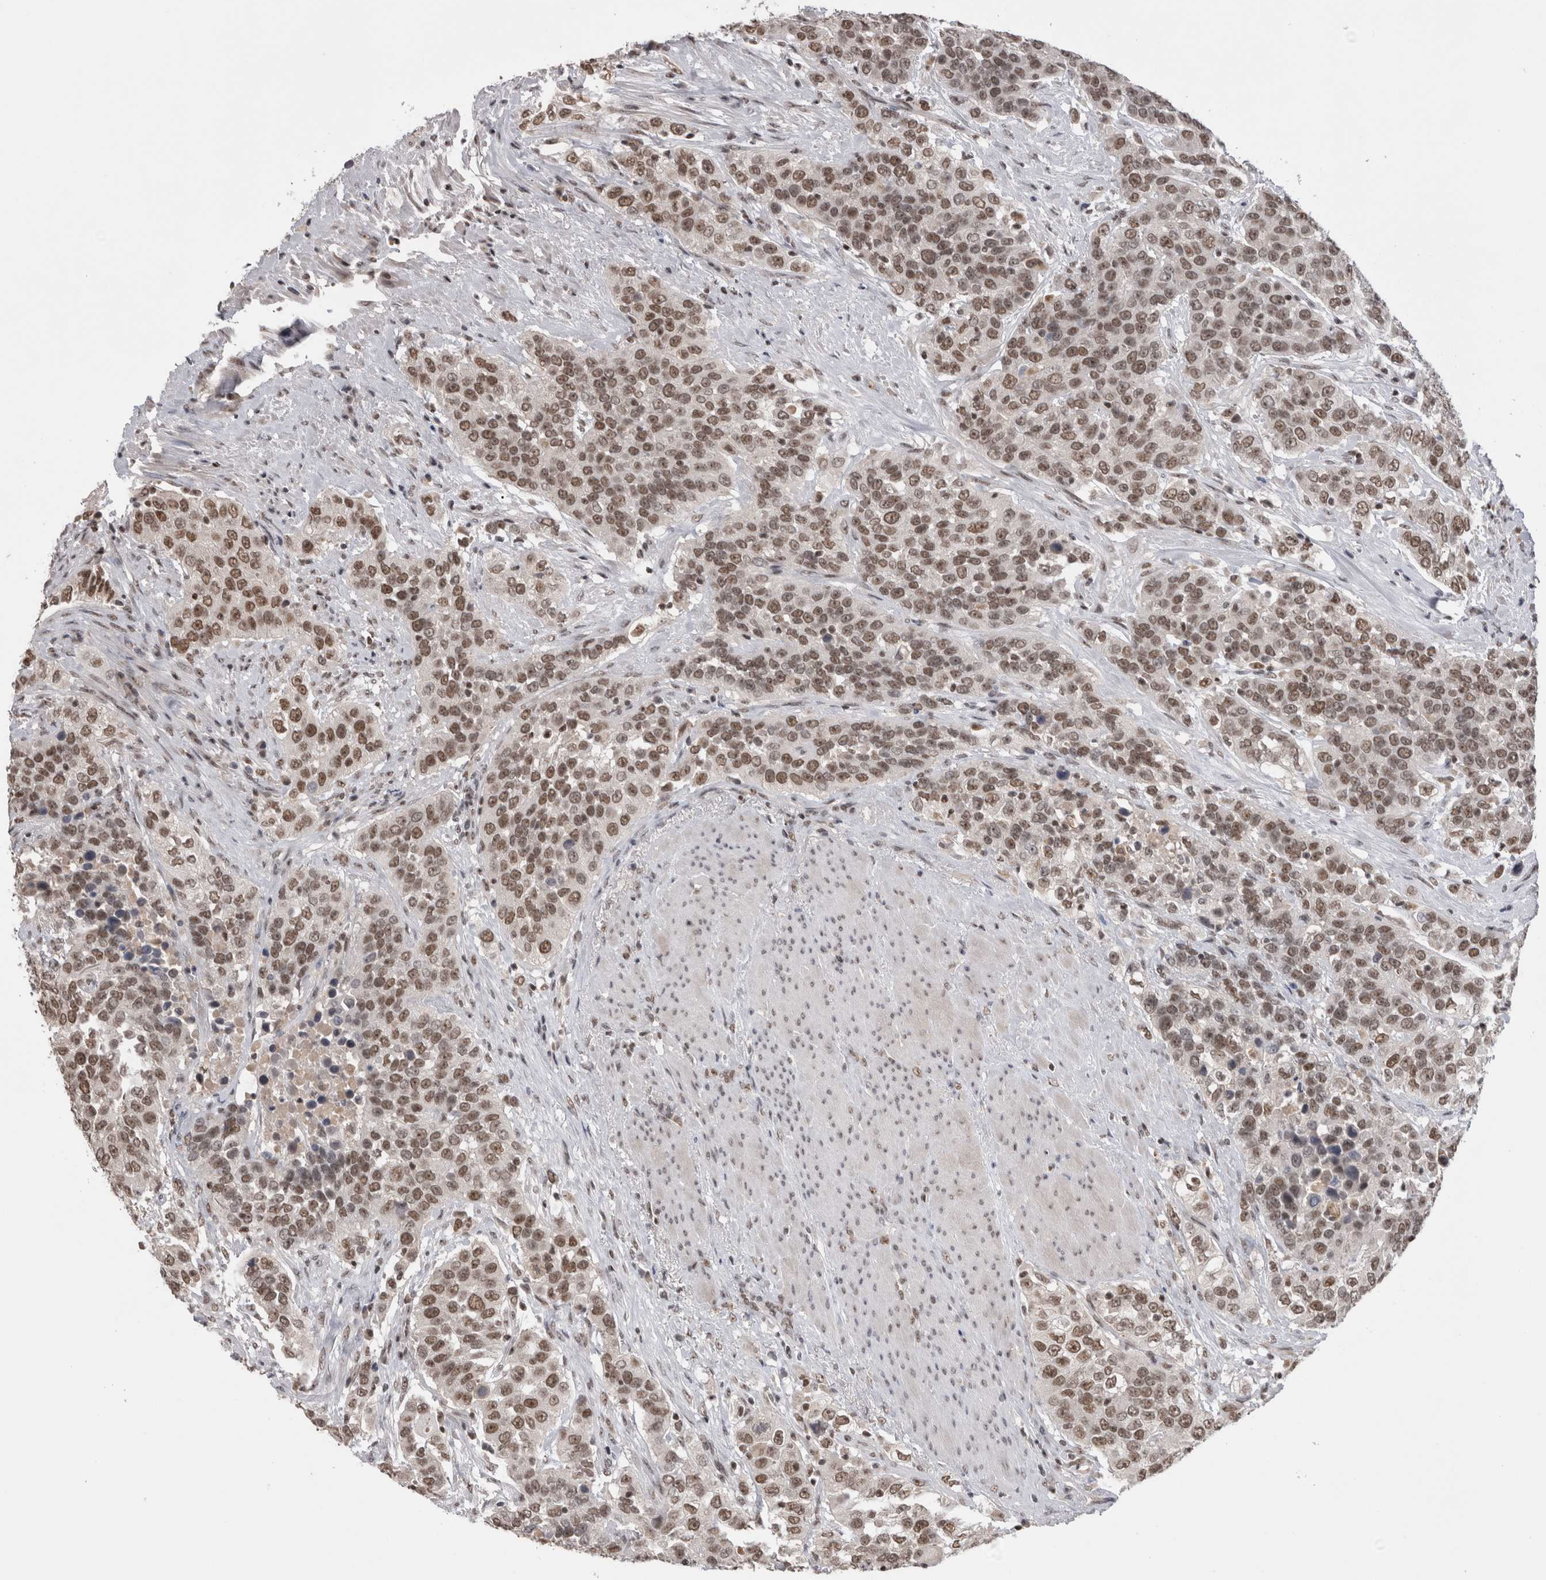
{"staining": {"intensity": "moderate", "quantity": ">75%", "location": "nuclear"}, "tissue": "urothelial cancer", "cell_type": "Tumor cells", "image_type": "cancer", "snomed": [{"axis": "morphology", "description": "Urothelial carcinoma, High grade"}, {"axis": "topography", "description": "Urinary bladder"}], "caption": "Urothelial cancer was stained to show a protein in brown. There is medium levels of moderate nuclear staining in approximately >75% of tumor cells. (brown staining indicates protein expression, while blue staining denotes nuclei).", "gene": "DAXX", "patient": {"sex": "female", "age": 80}}